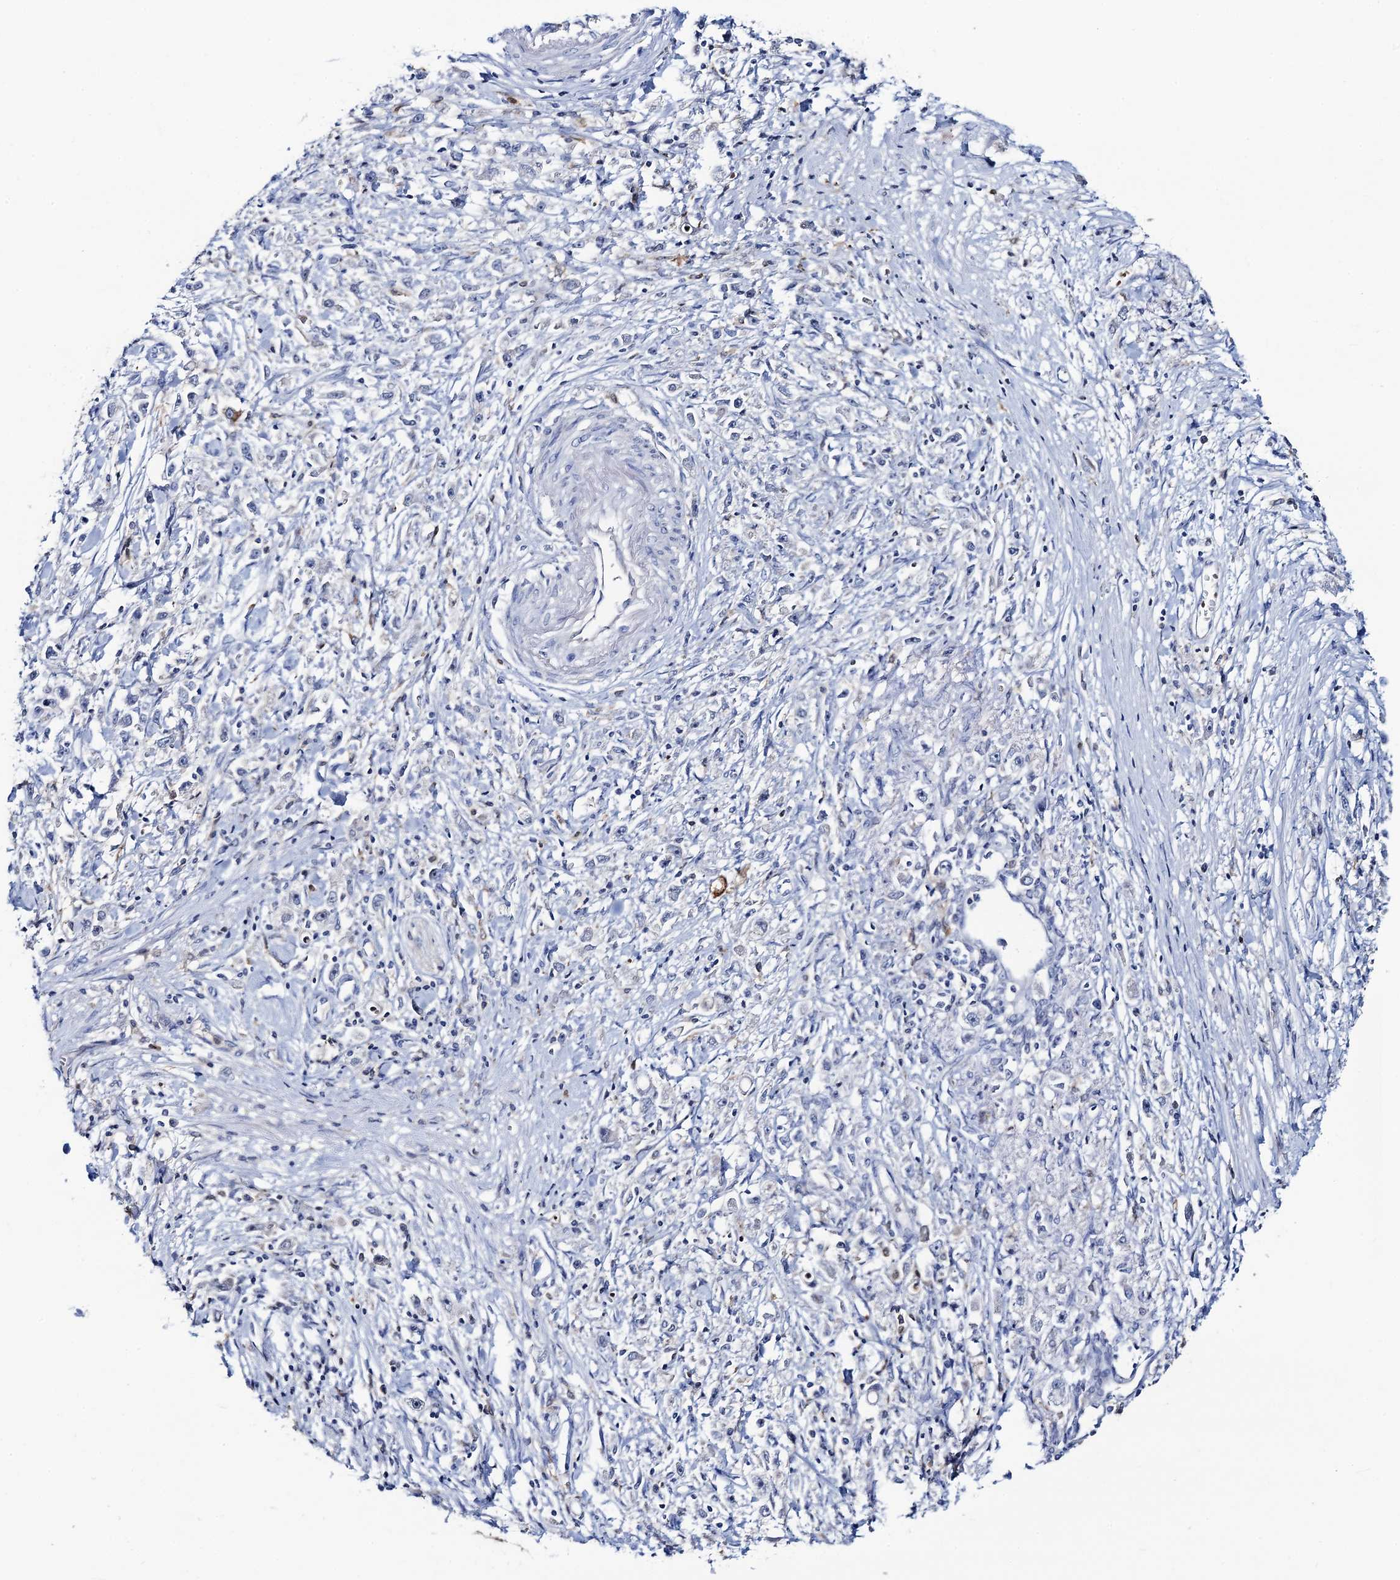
{"staining": {"intensity": "negative", "quantity": "none", "location": "none"}, "tissue": "stomach cancer", "cell_type": "Tumor cells", "image_type": "cancer", "snomed": [{"axis": "morphology", "description": "Adenocarcinoma, NOS"}, {"axis": "topography", "description": "Stomach"}], "caption": "Stomach cancer was stained to show a protein in brown. There is no significant positivity in tumor cells.", "gene": "FAH", "patient": {"sex": "female", "age": 59}}